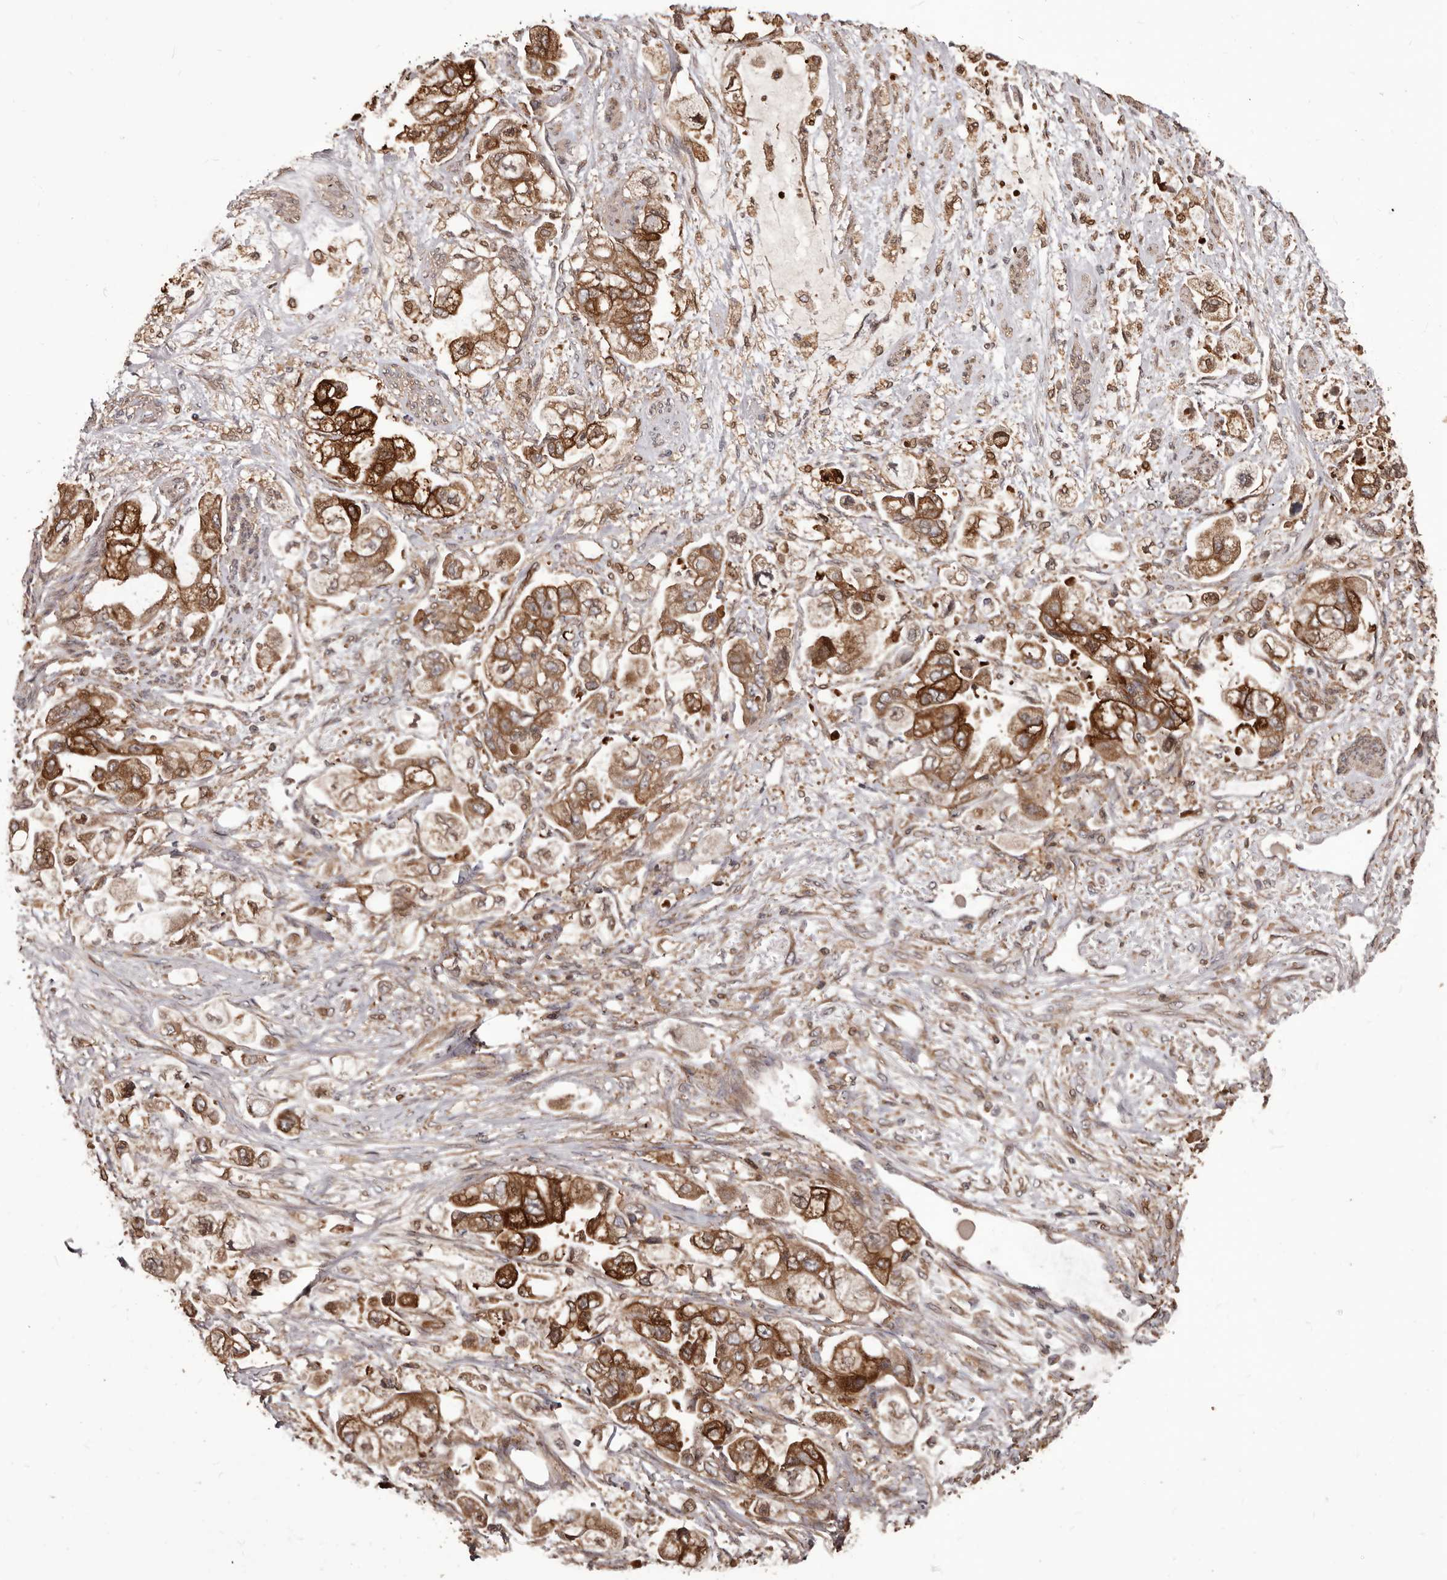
{"staining": {"intensity": "strong", "quantity": ">75%", "location": "cytoplasmic/membranous"}, "tissue": "stomach cancer", "cell_type": "Tumor cells", "image_type": "cancer", "snomed": [{"axis": "morphology", "description": "Adenocarcinoma, NOS"}, {"axis": "topography", "description": "Stomach"}], "caption": "A histopathology image showing strong cytoplasmic/membranous positivity in about >75% of tumor cells in stomach adenocarcinoma, as visualized by brown immunohistochemical staining.", "gene": "ZCCHC7", "patient": {"sex": "male", "age": 62}}